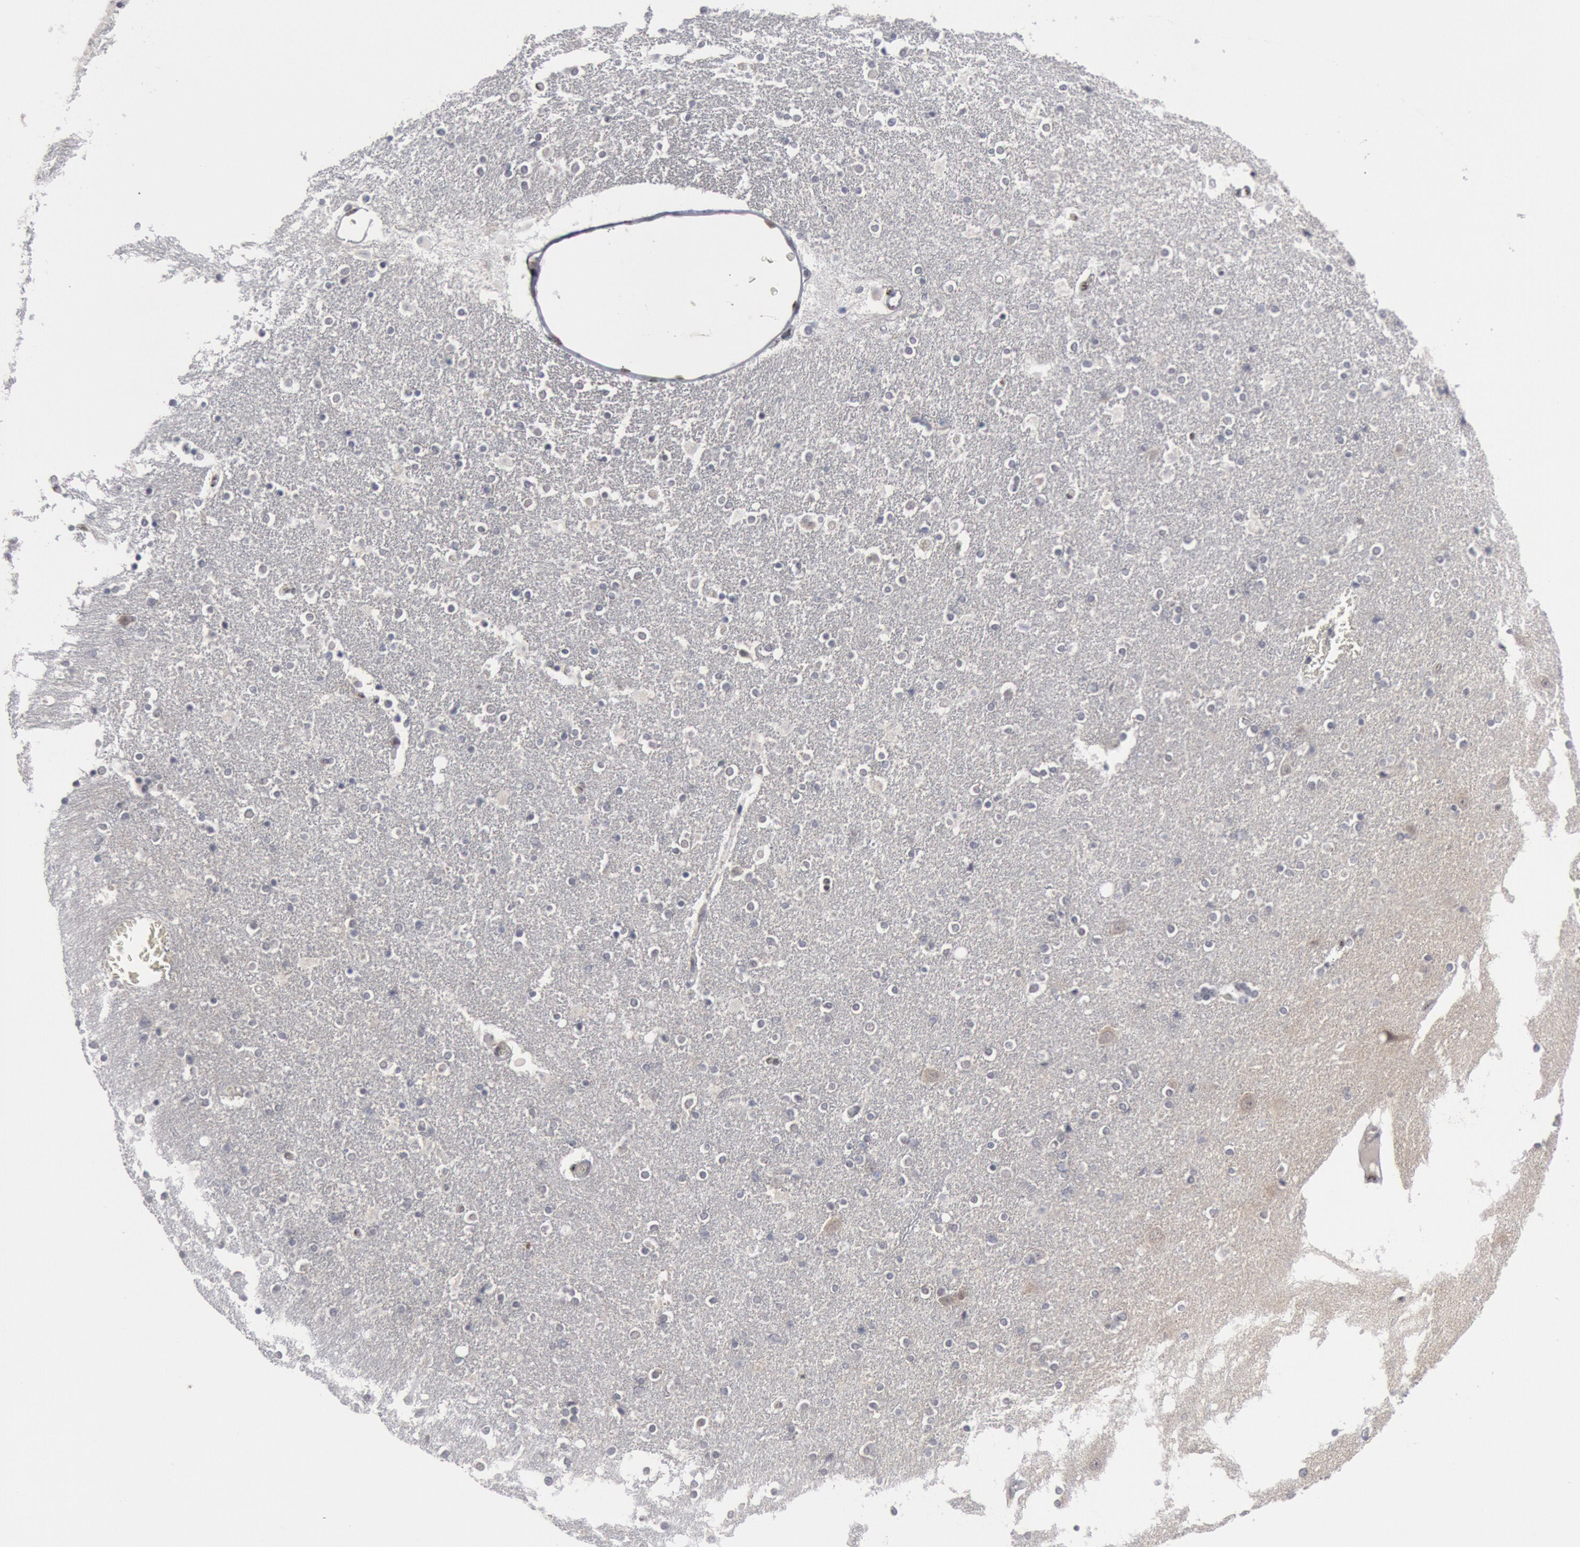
{"staining": {"intensity": "negative", "quantity": "none", "location": "none"}, "tissue": "caudate", "cell_type": "Glial cells", "image_type": "normal", "snomed": [{"axis": "morphology", "description": "Normal tissue, NOS"}, {"axis": "topography", "description": "Lateral ventricle wall"}], "caption": "An immunohistochemistry (IHC) photomicrograph of benign caudate is shown. There is no staining in glial cells of caudate. Nuclei are stained in blue.", "gene": "FOXO1", "patient": {"sex": "female", "age": 54}}